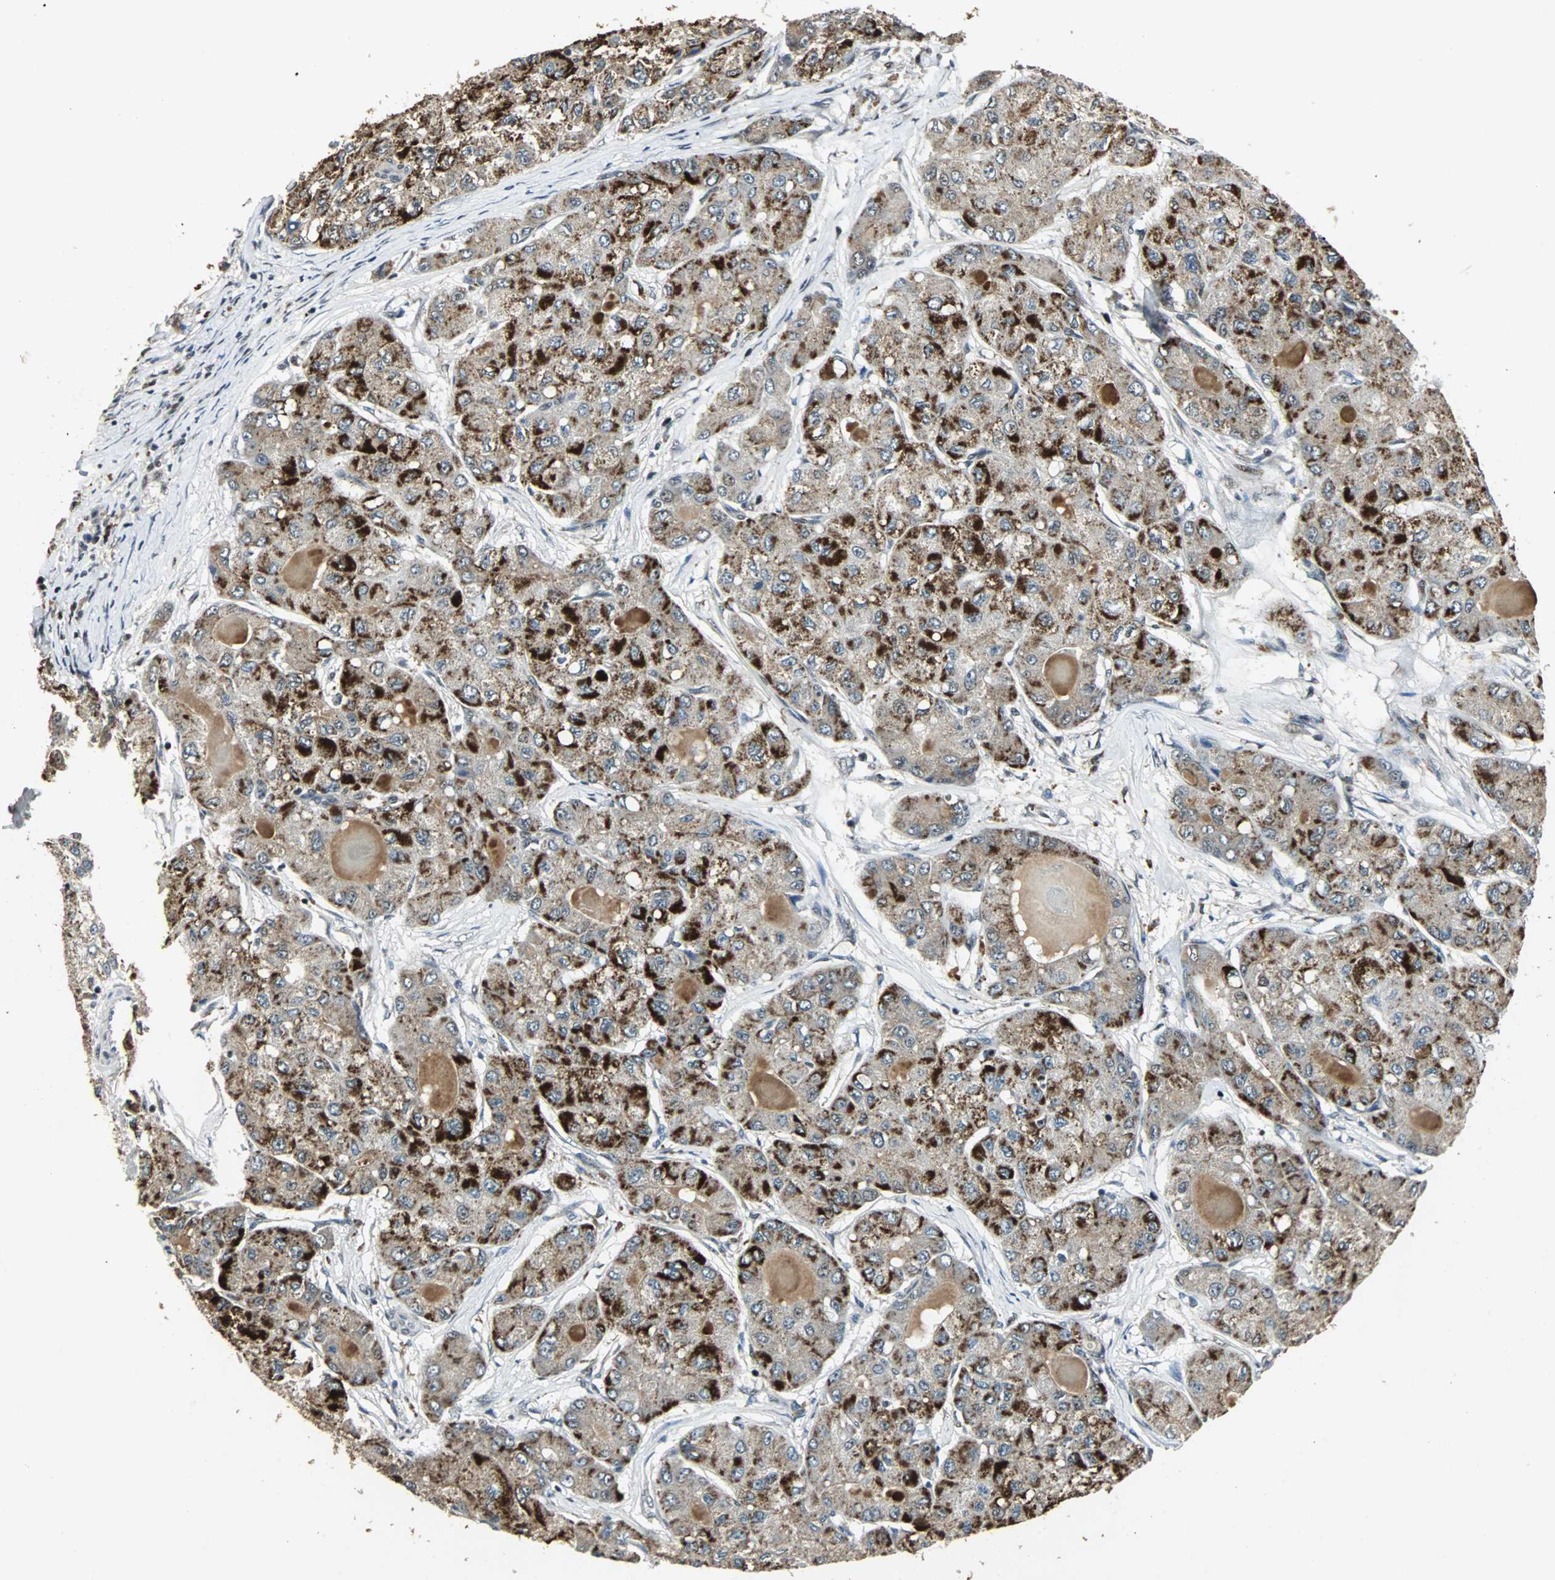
{"staining": {"intensity": "strong", "quantity": ">75%", "location": "cytoplasmic/membranous"}, "tissue": "liver cancer", "cell_type": "Tumor cells", "image_type": "cancer", "snomed": [{"axis": "morphology", "description": "Carcinoma, Hepatocellular, NOS"}, {"axis": "topography", "description": "Liver"}], "caption": "A photomicrograph of liver cancer (hepatocellular carcinoma) stained for a protein displays strong cytoplasmic/membranous brown staining in tumor cells.", "gene": "MED4", "patient": {"sex": "male", "age": 80}}